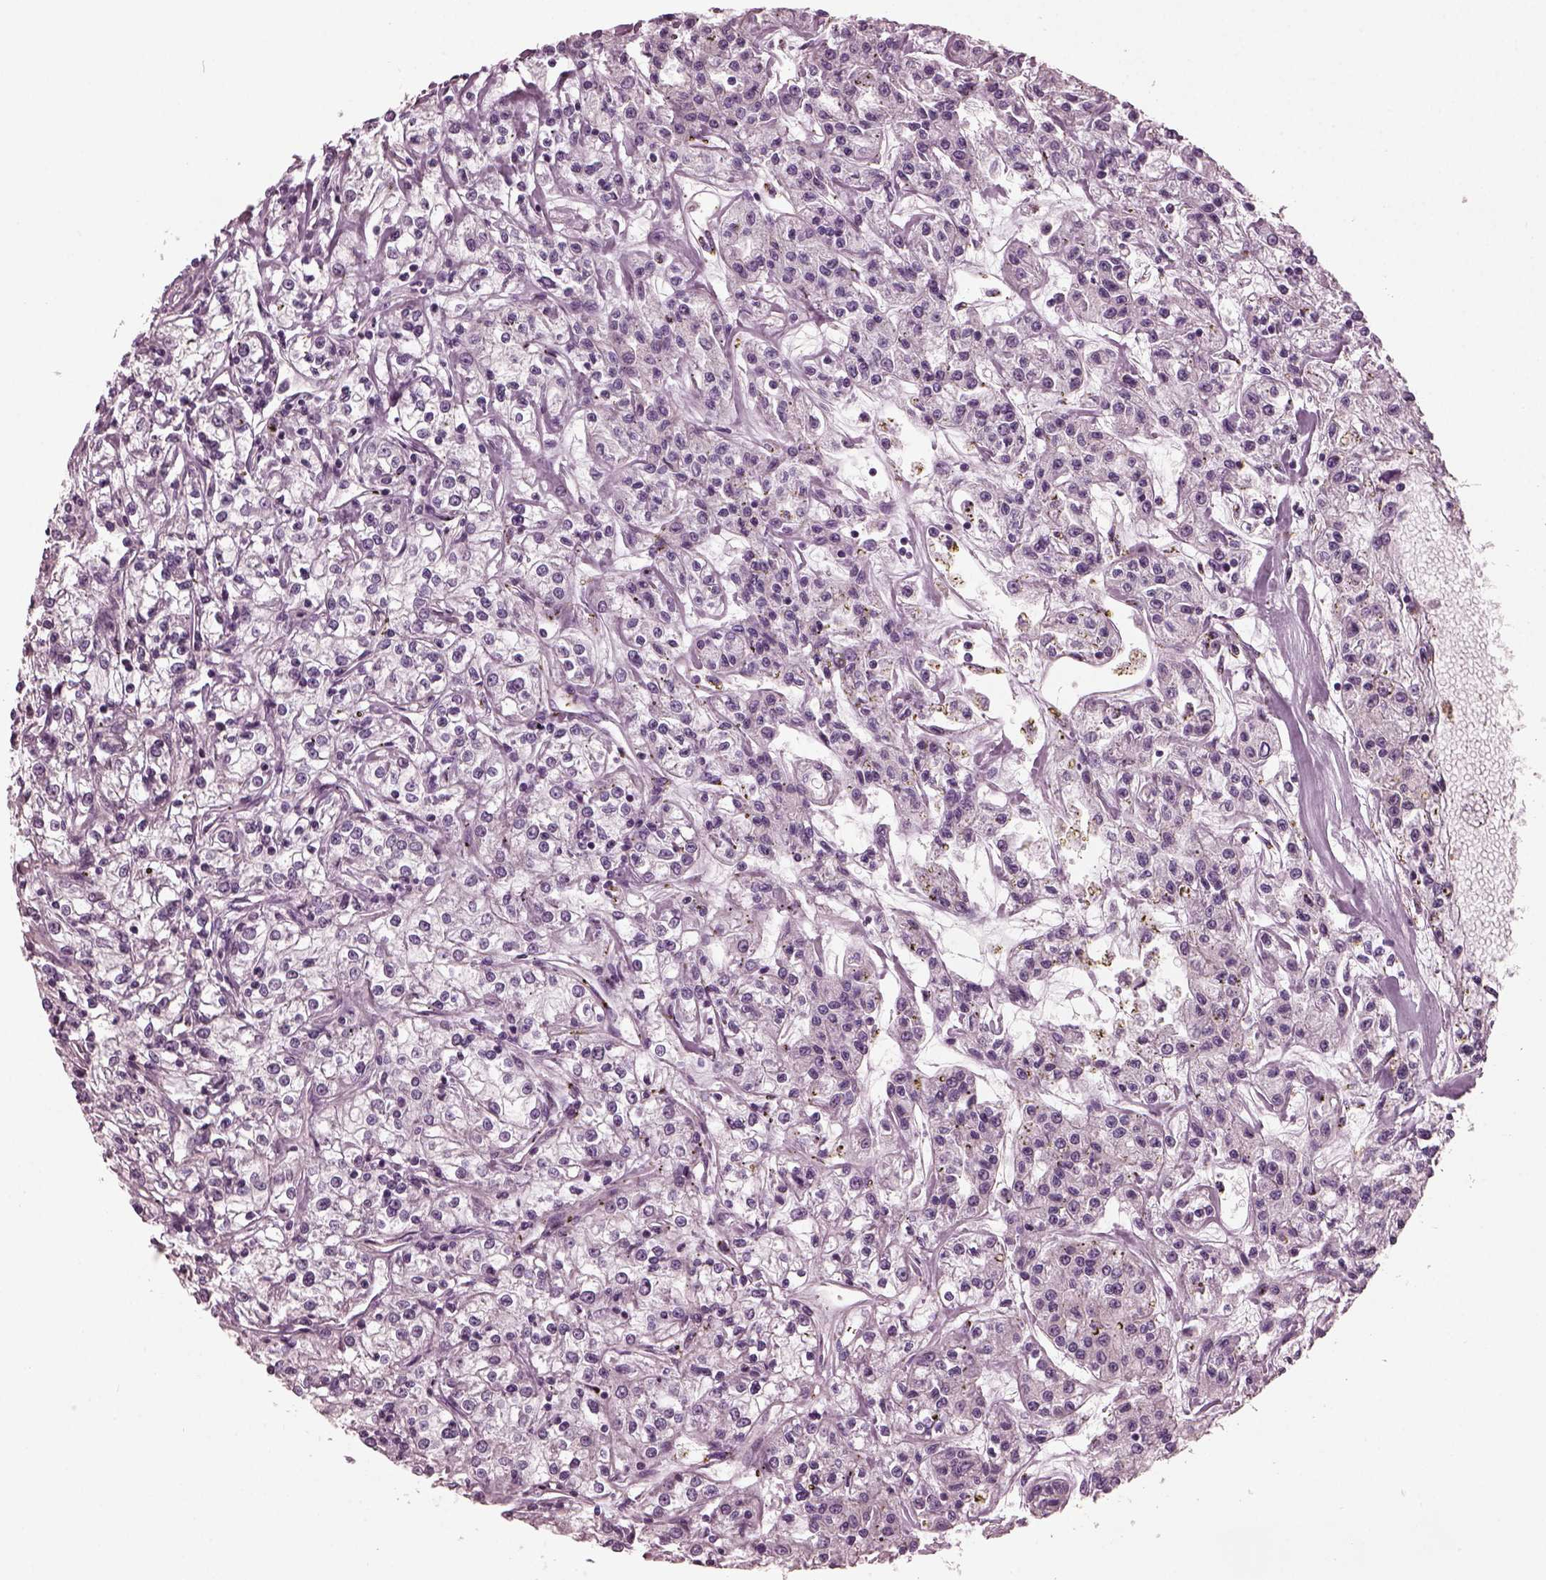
{"staining": {"intensity": "negative", "quantity": "none", "location": "none"}, "tissue": "renal cancer", "cell_type": "Tumor cells", "image_type": "cancer", "snomed": [{"axis": "morphology", "description": "Adenocarcinoma, NOS"}, {"axis": "topography", "description": "Kidney"}], "caption": "High power microscopy micrograph of an immunohistochemistry (IHC) image of renal cancer, revealing no significant positivity in tumor cells. The staining is performed using DAB brown chromogen with nuclei counter-stained in using hematoxylin.", "gene": "ODAD1", "patient": {"sex": "female", "age": 59}}